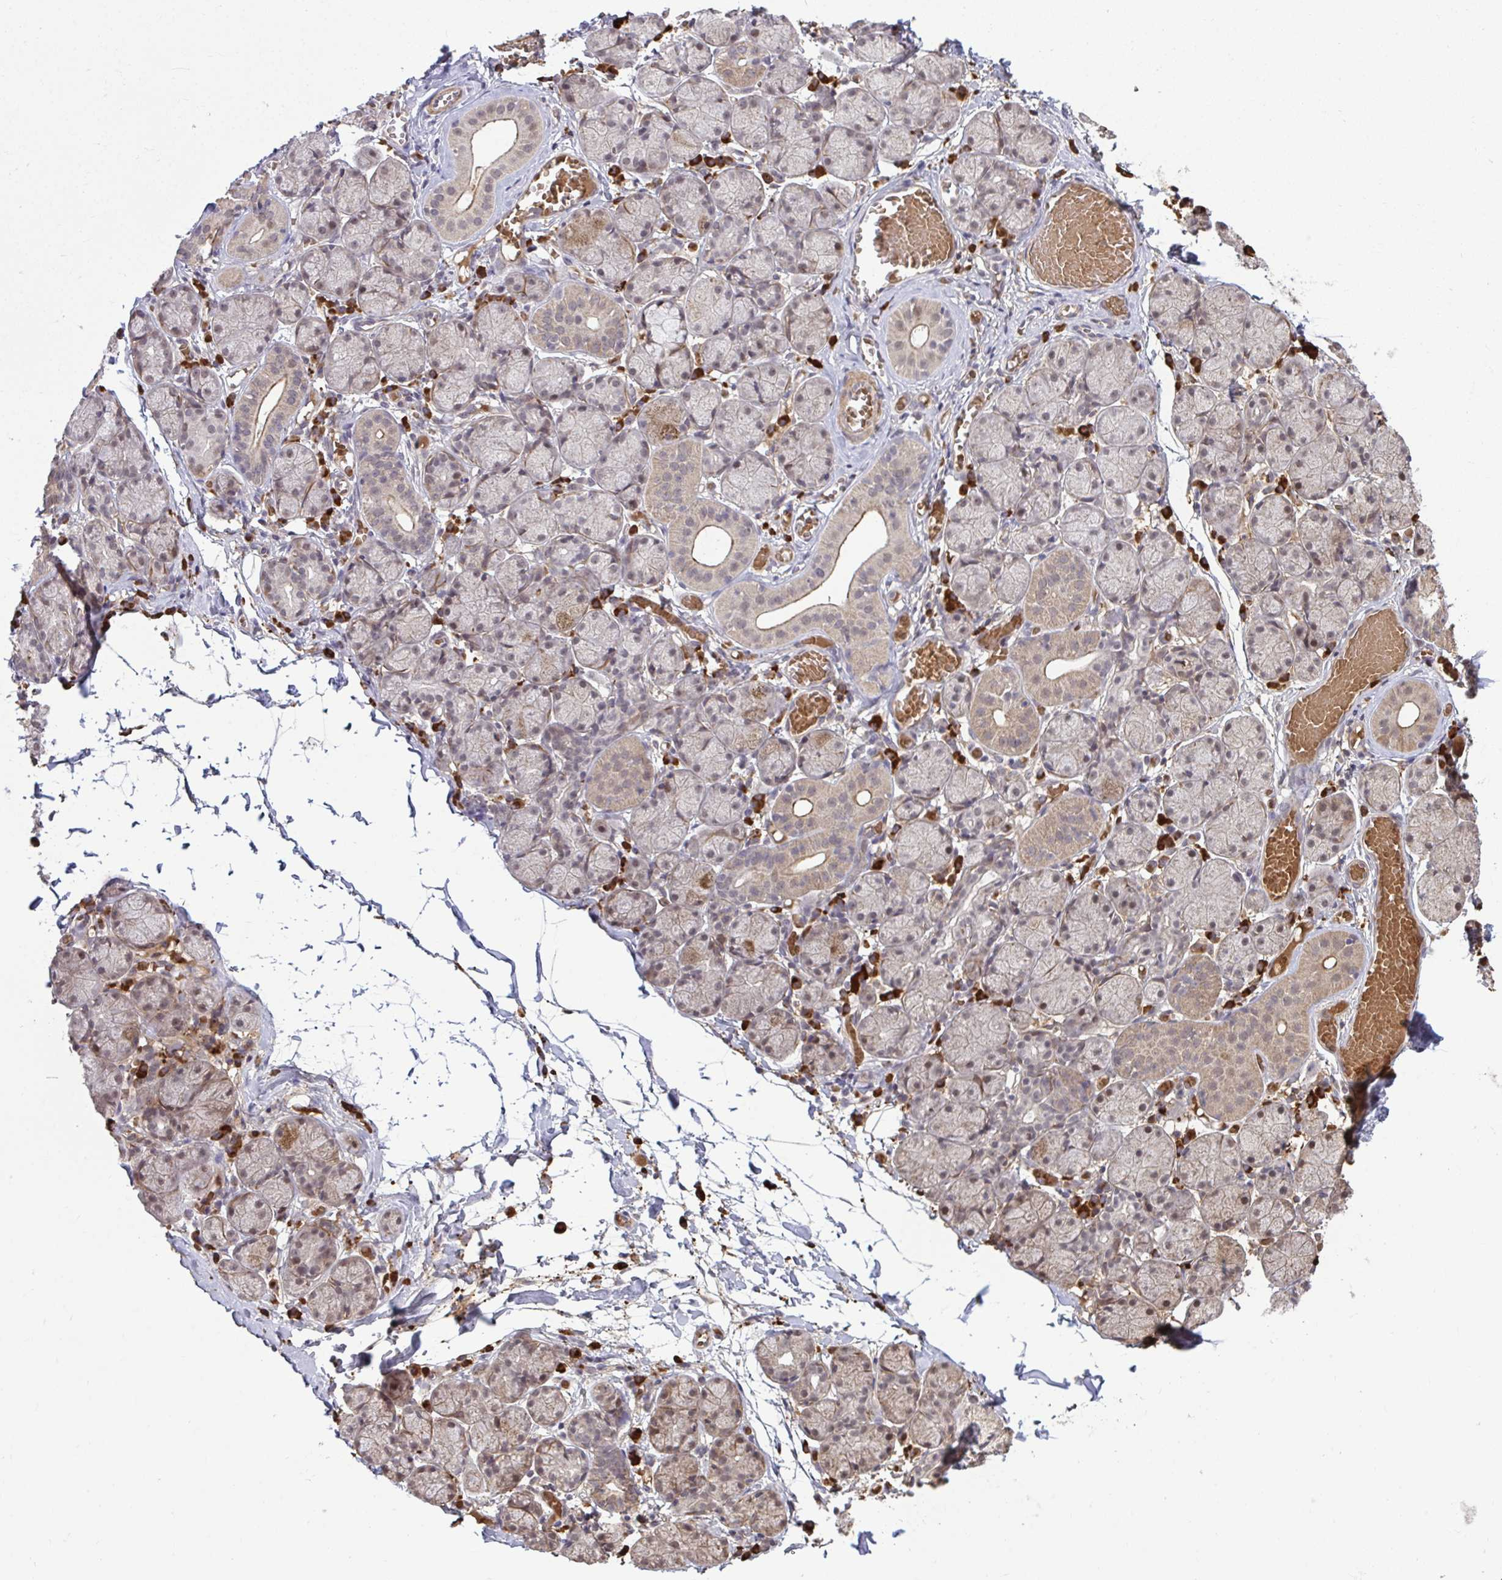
{"staining": {"intensity": "moderate", "quantity": "<25%", "location": "cytoplasmic/membranous"}, "tissue": "salivary gland", "cell_type": "Glandular cells", "image_type": "normal", "snomed": [{"axis": "morphology", "description": "Normal tissue, NOS"}, {"axis": "topography", "description": "Salivary gland"}], "caption": "DAB (3,3'-diaminobenzidine) immunohistochemical staining of normal salivary gland exhibits moderate cytoplasmic/membranous protein positivity in about <25% of glandular cells.", "gene": "ZSCAN9", "patient": {"sex": "female", "age": 24}}